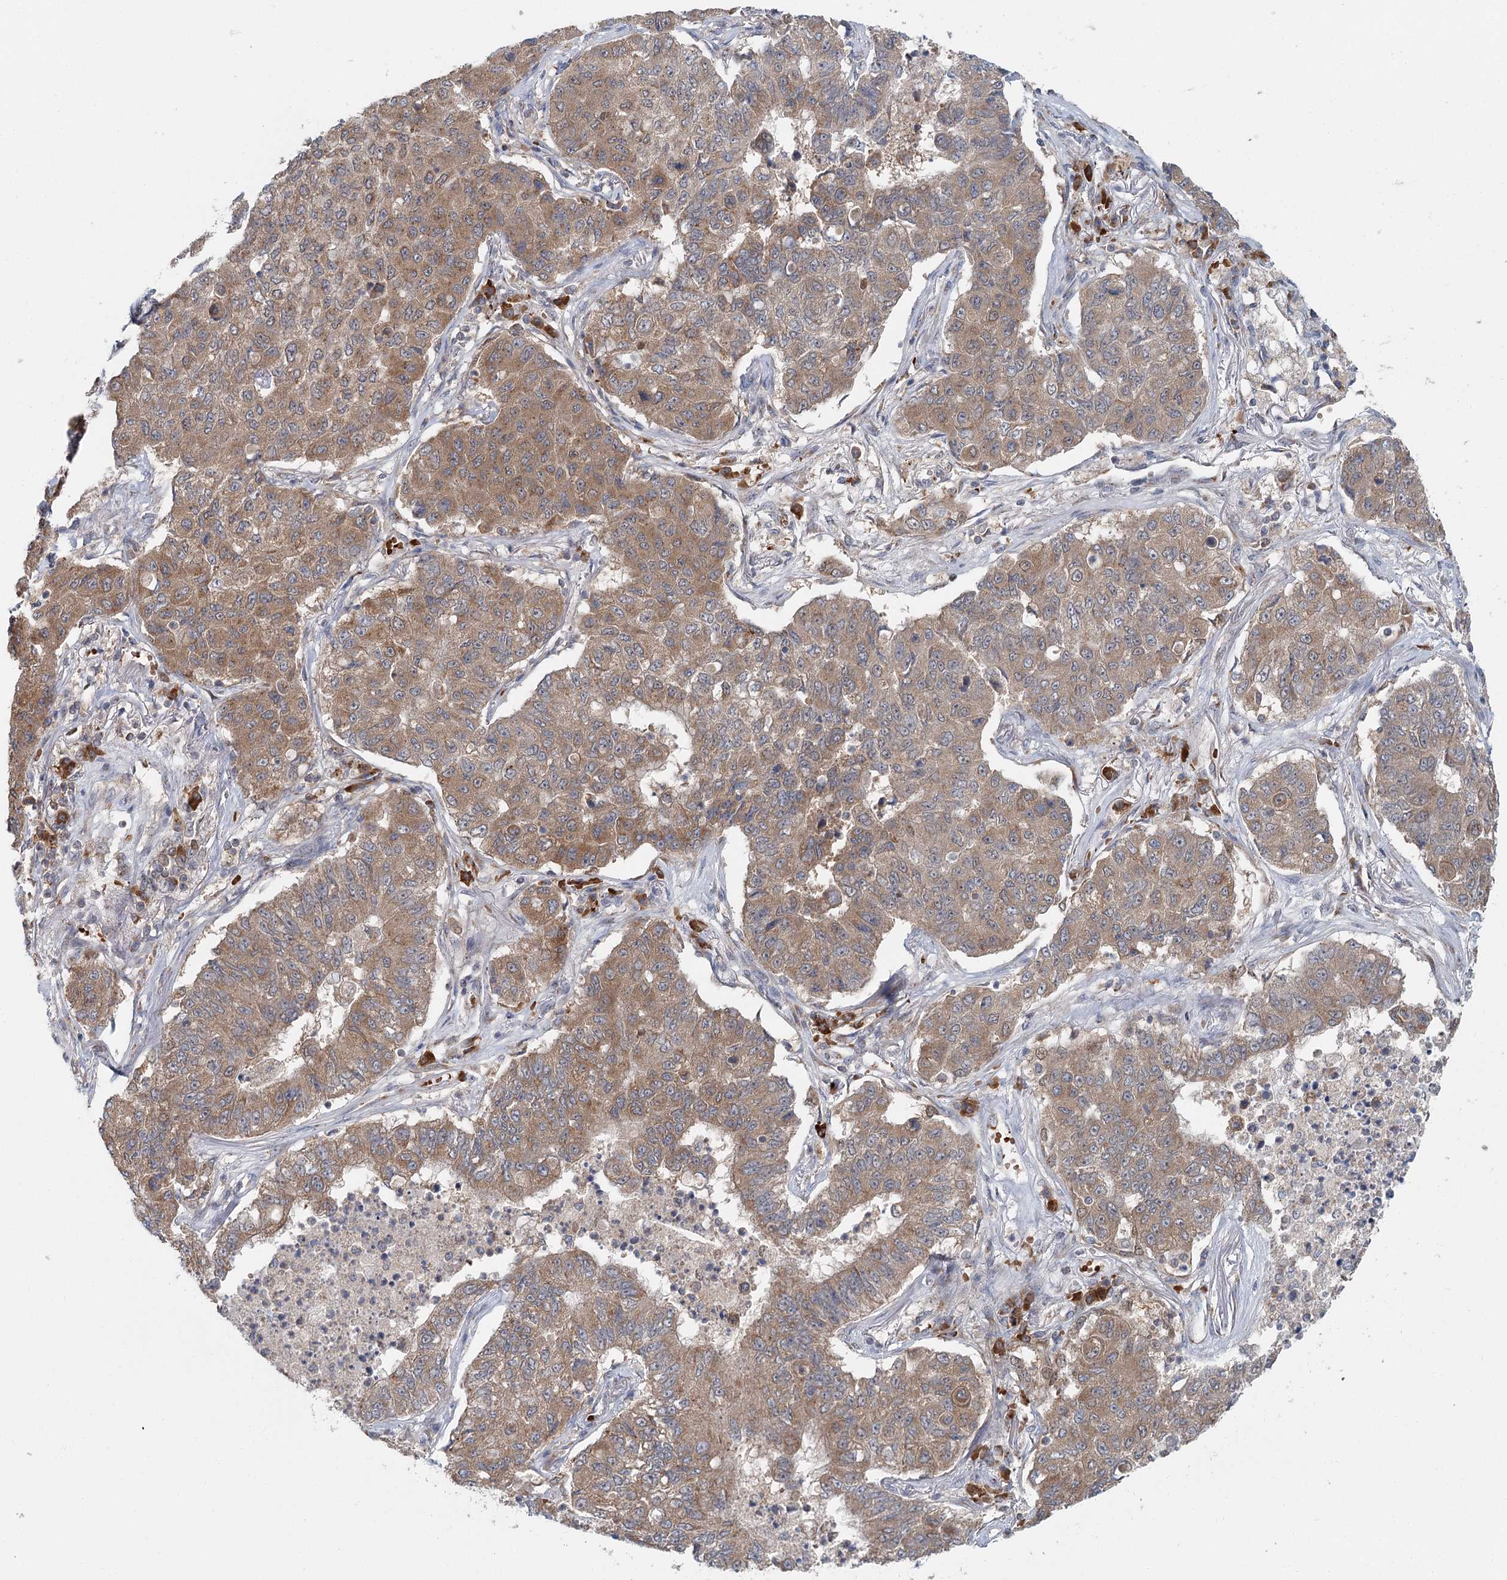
{"staining": {"intensity": "moderate", "quantity": ">75%", "location": "cytoplasmic/membranous"}, "tissue": "lung cancer", "cell_type": "Tumor cells", "image_type": "cancer", "snomed": [{"axis": "morphology", "description": "Squamous cell carcinoma, NOS"}, {"axis": "topography", "description": "Lung"}], "caption": "A high-resolution histopathology image shows immunohistochemistry staining of lung cancer, which reveals moderate cytoplasmic/membranous expression in about >75% of tumor cells.", "gene": "ADK", "patient": {"sex": "male", "age": 74}}